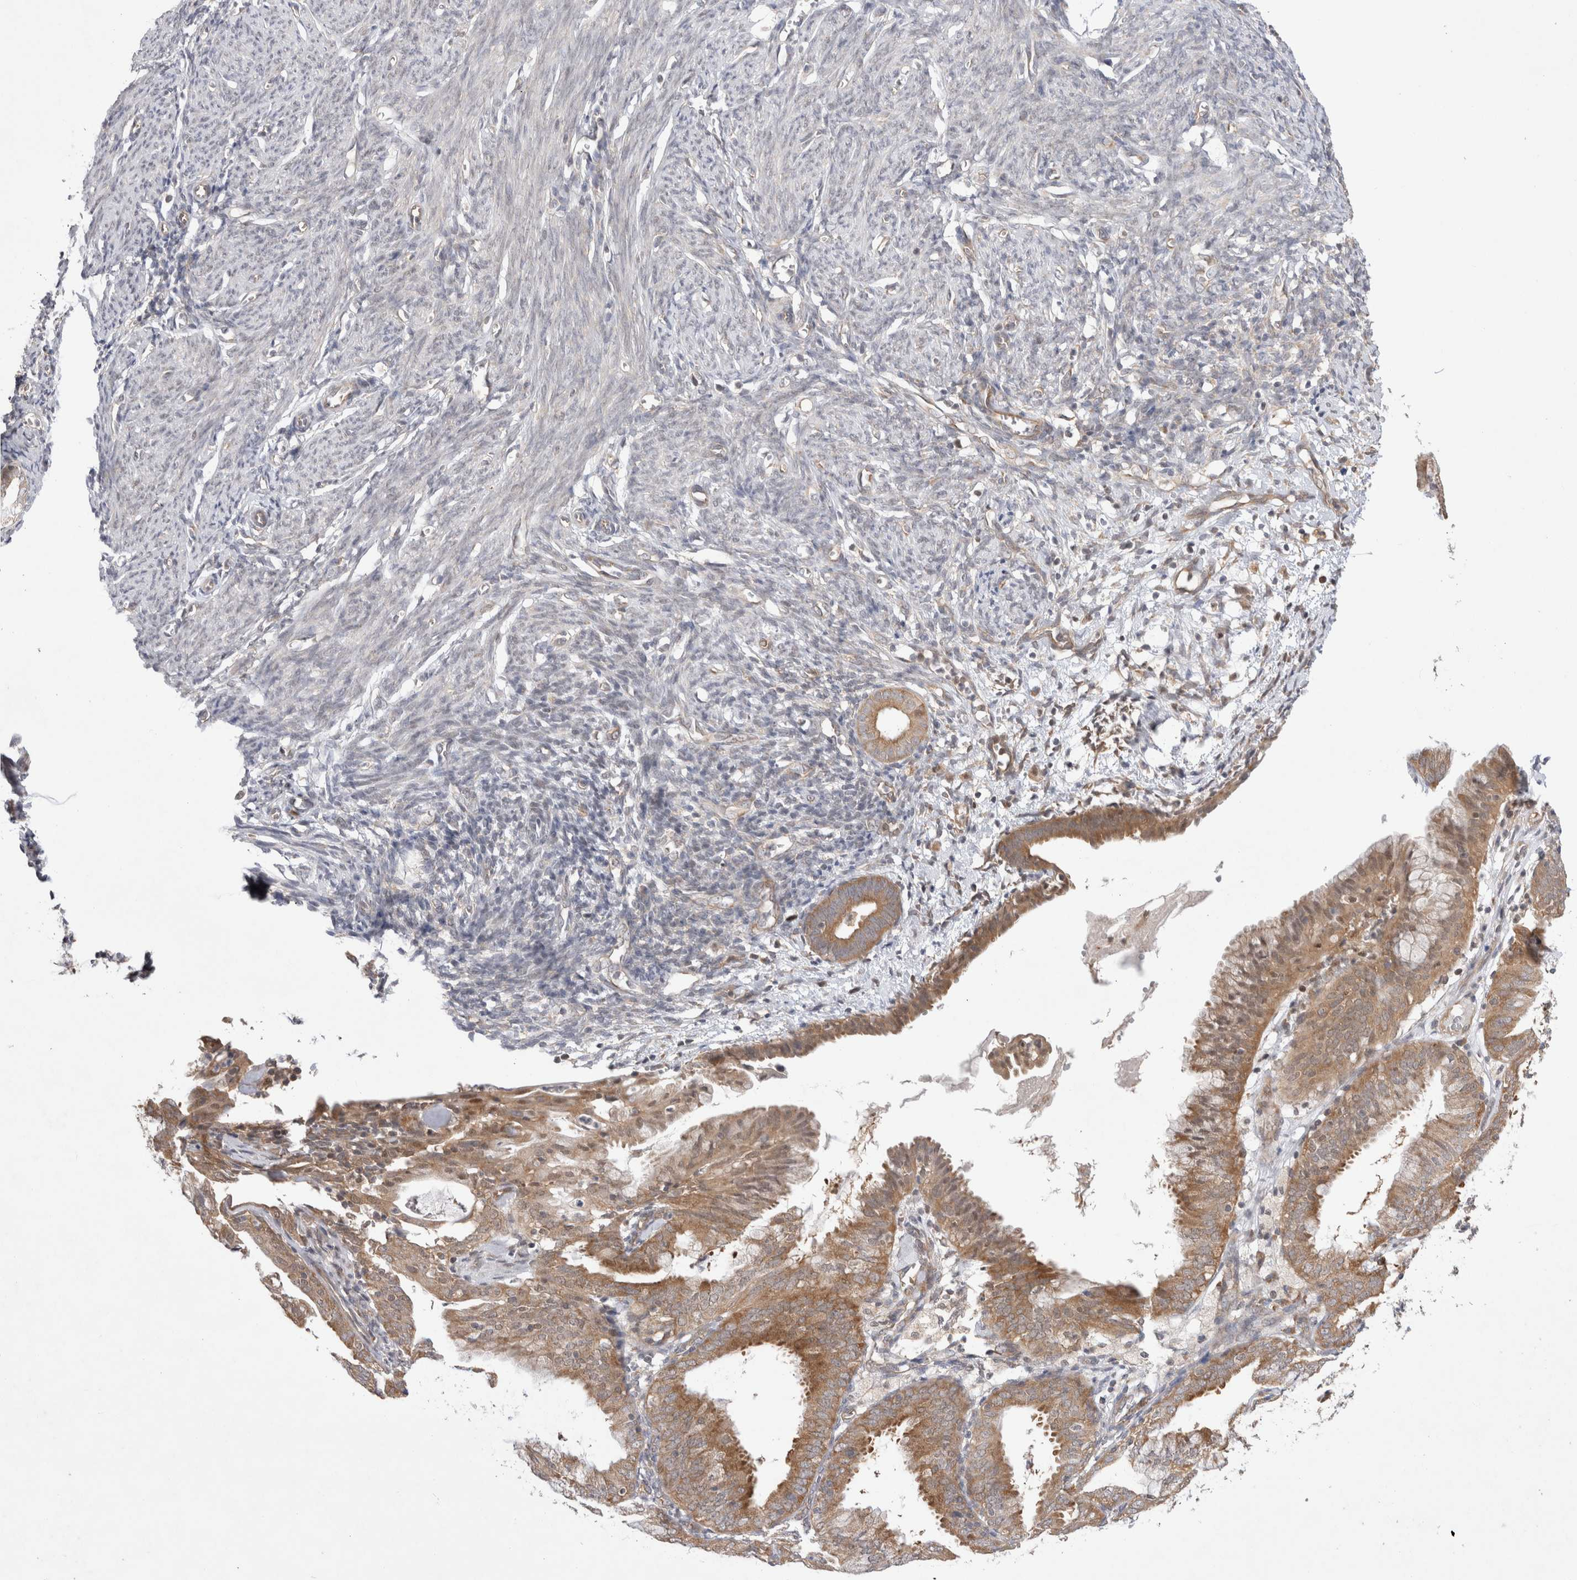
{"staining": {"intensity": "moderate", "quantity": "<25%", "location": "cytoplasmic/membranous"}, "tissue": "endometrium", "cell_type": "Cells in endometrial stroma", "image_type": "normal", "snomed": [{"axis": "morphology", "description": "Normal tissue, NOS"}, {"axis": "morphology", "description": "Adenocarcinoma, NOS"}, {"axis": "topography", "description": "Endometrium"}], "caption": "Immunohistochemistry of benign human endometrium shows low levels of moderate cytoplasmic/membranous positivity in about <25% of cells in endometrial stroma.", "gene": "EIF3E", "patient": {"sex": "female", "age": 57}}